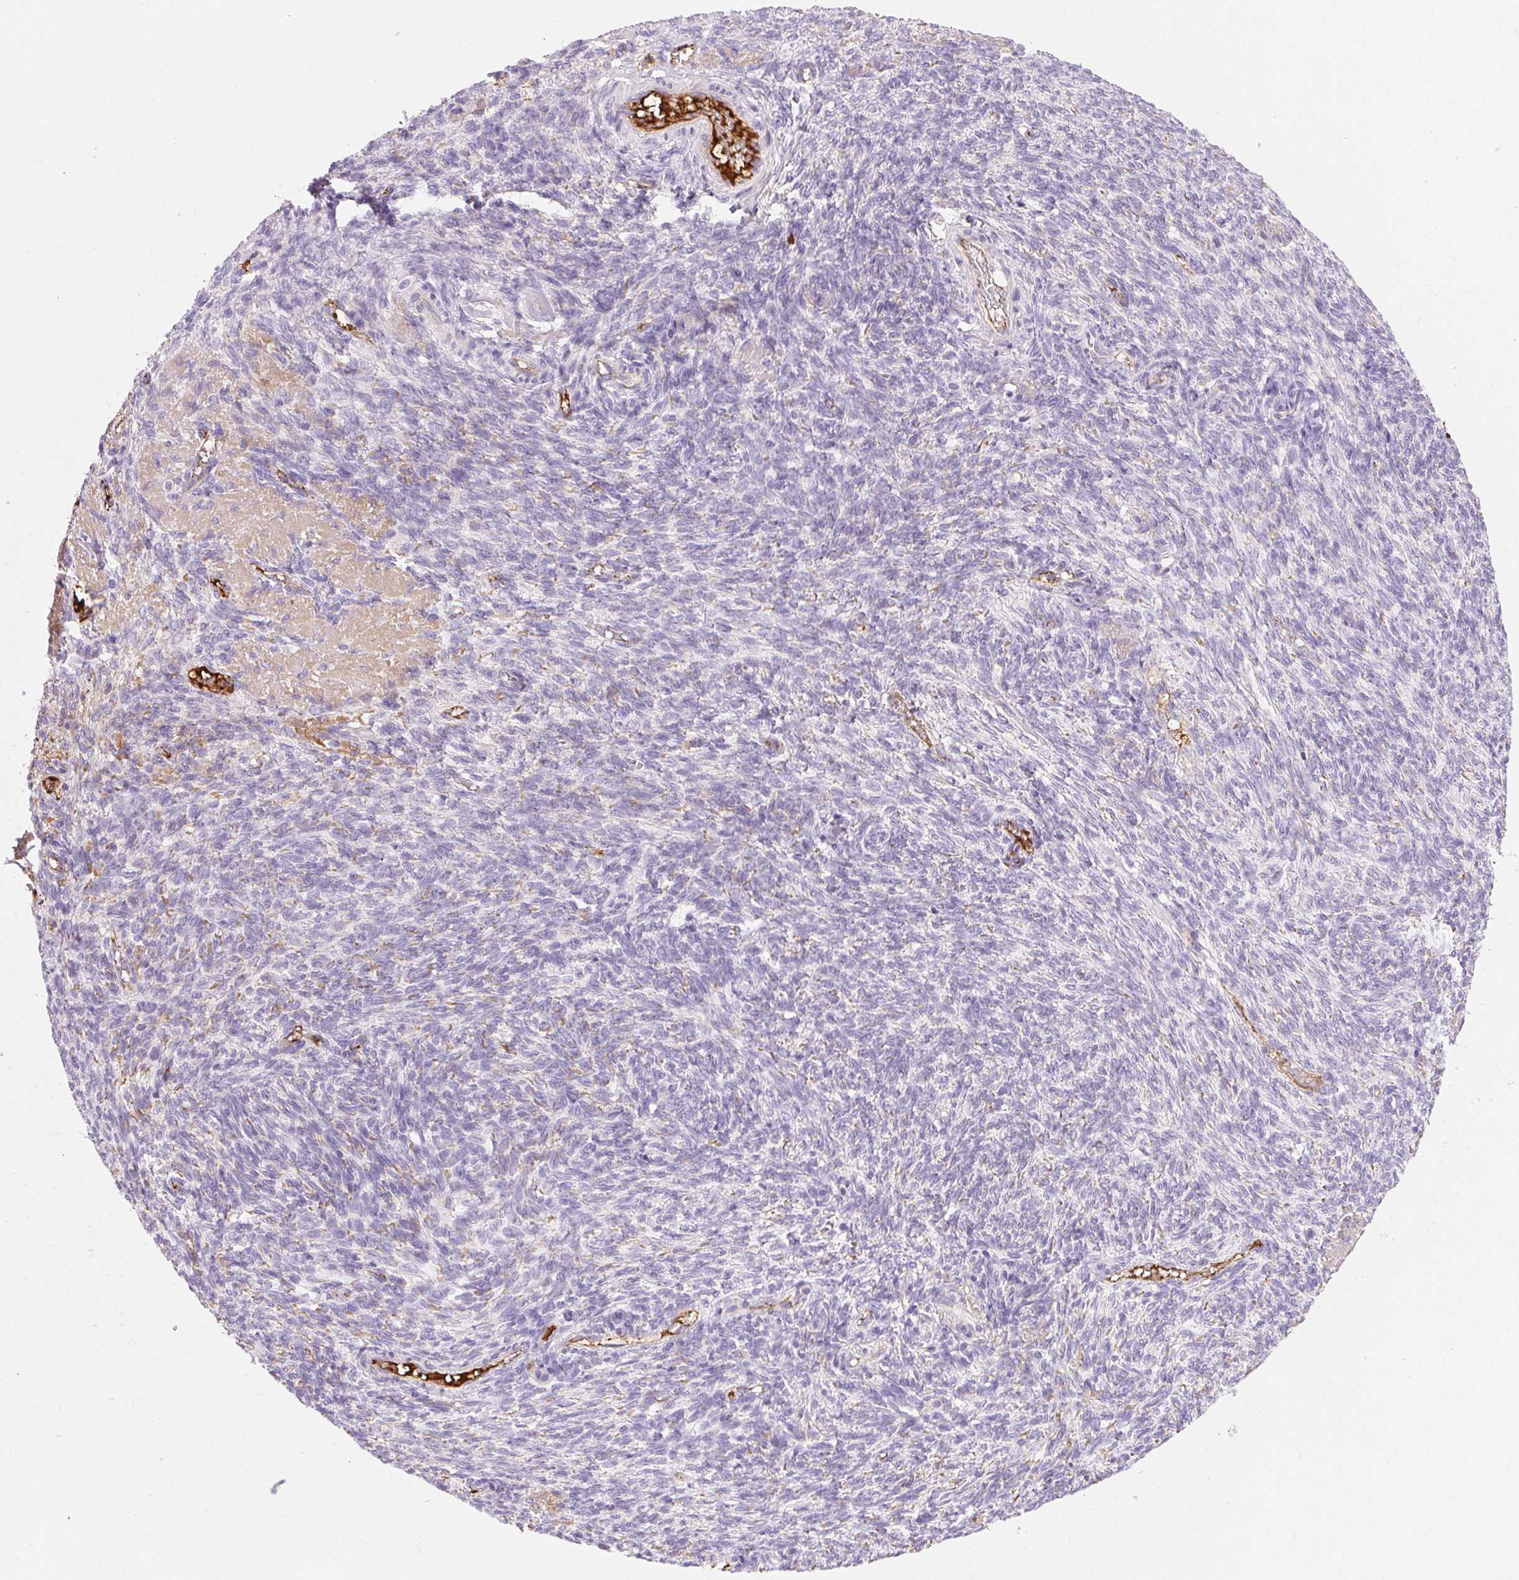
{"staining": {"intensity": "negative", "quantity": "none", "location": "none"}, "tissue": "ovarian cancer", "cell_type": "Tumor cells", "image_type": "cancer", "snomed": [{"axis": "morphology", "description": "Cystadenocarcinoma, serous, NOS"}, {"axis": "topography", "description": "Ovary"}], "caption": "IHC of ovarian serous cystadenocarcinoma displays no positivity in tumor cells.", "gene": "FGA", "patient": {"sex": "female", "age": 60}}